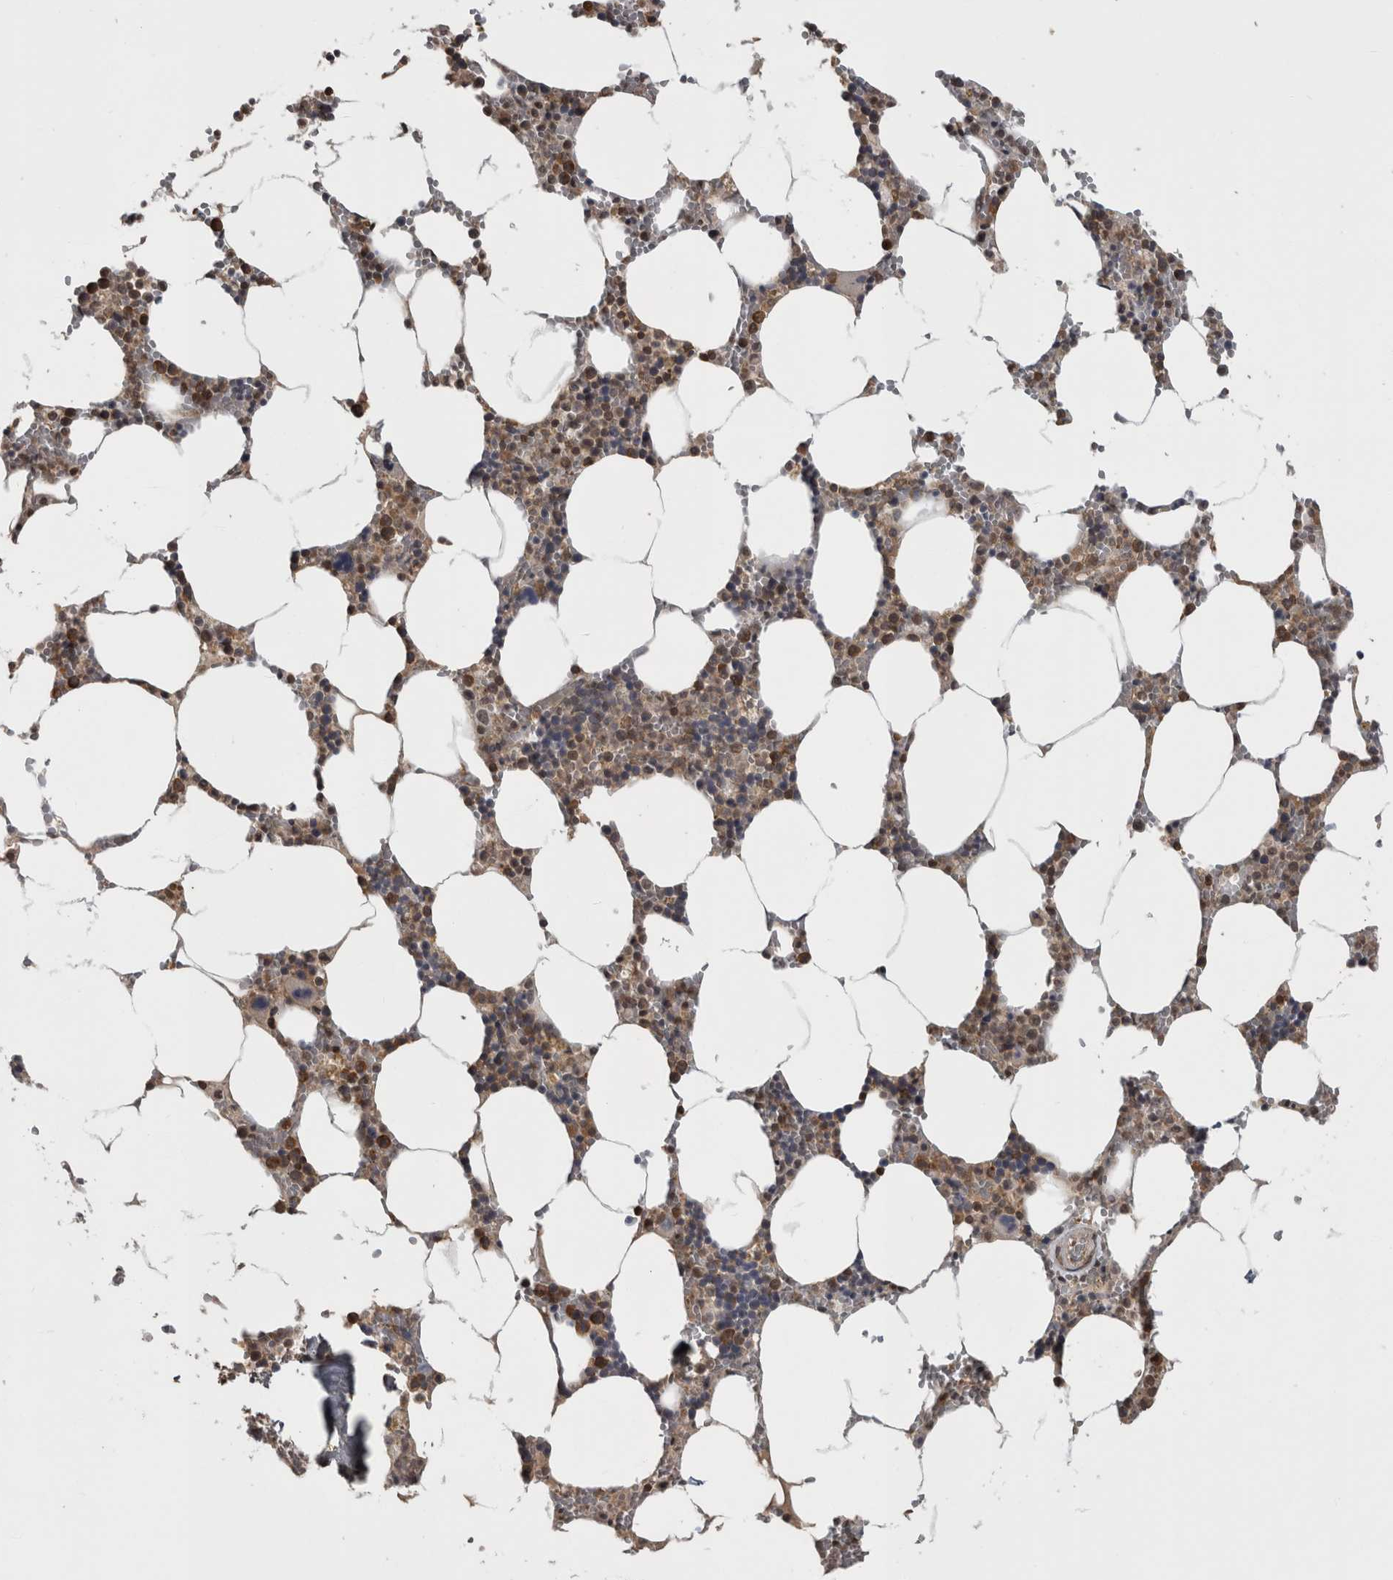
{"staining": {"intensity": "strong", "quantity": "<25%", "location": "cytoplasmic/membranous"}, "tissue": "bone marrow", "cell_type": "Hematopoietic cells", "image_type": "normal", "snomed": [{"axis": "morphology", "description": "Normal tissue, NOS"}, {"axis": "topography", "description": "Bone marrow"}], "caption": "A medium amount of strong cytoplasmic/membranous staining is seen in approximately <25% of hematopoietic cells in benign bone marrow.", "gene": "ATXN2", "patient": {"sex": "male", "age": 70}}